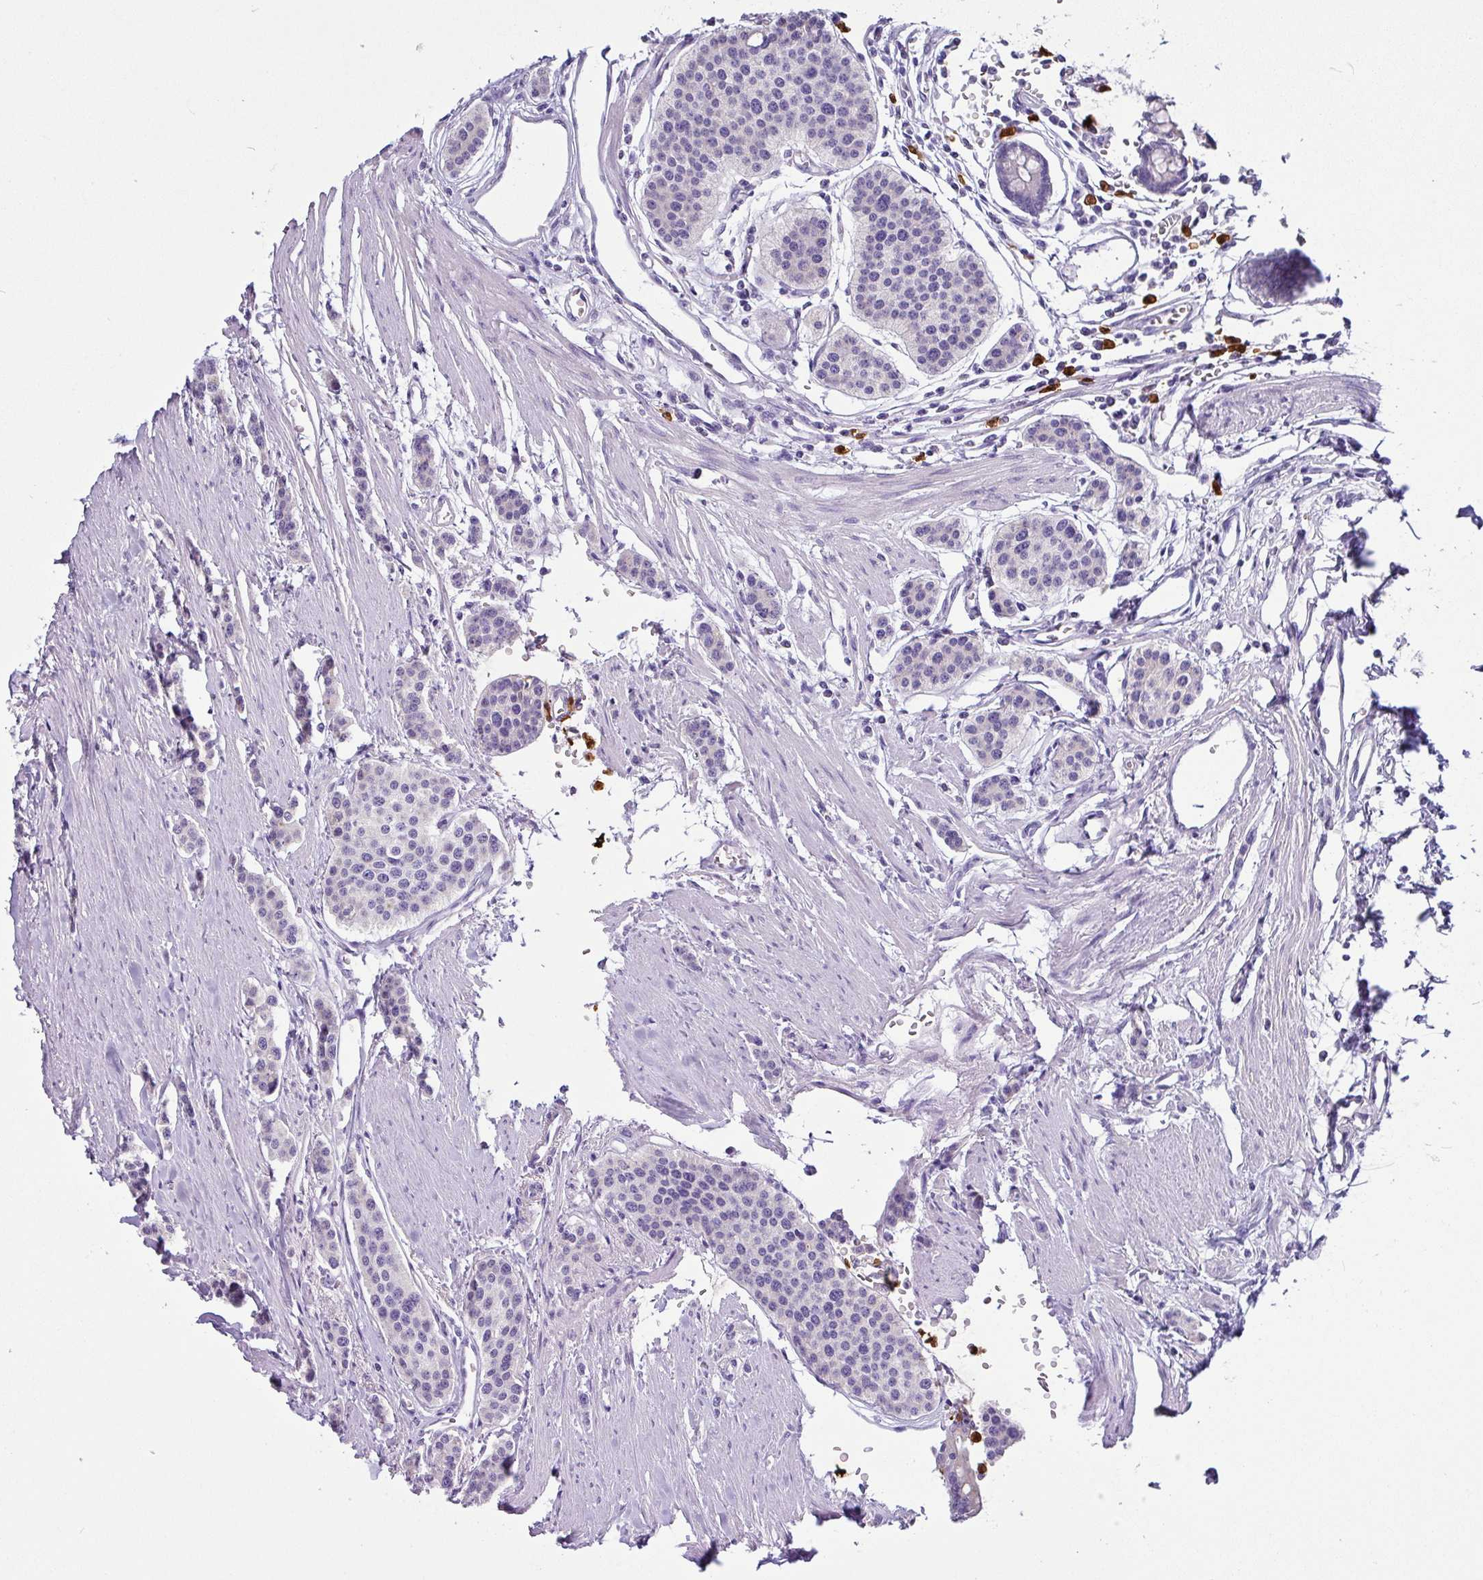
{"staining": {"intensity": "negative", "quantity": "none", "location": "none"}, "tissue": "carcinoid", "cell_type": "Tumor cells", "image_type": "cancer", "snomed": [{"axis": "morphology", "description": "Carcinoid, malignant, NOS"}, {"axis": "topography", "description": "Small intestine"}], "caption": "Tumor cells show no significant protein staining in carcinoid (malignant).", "gene": "SH2D3C", "patient": {"sex": "male", "age": 60}}